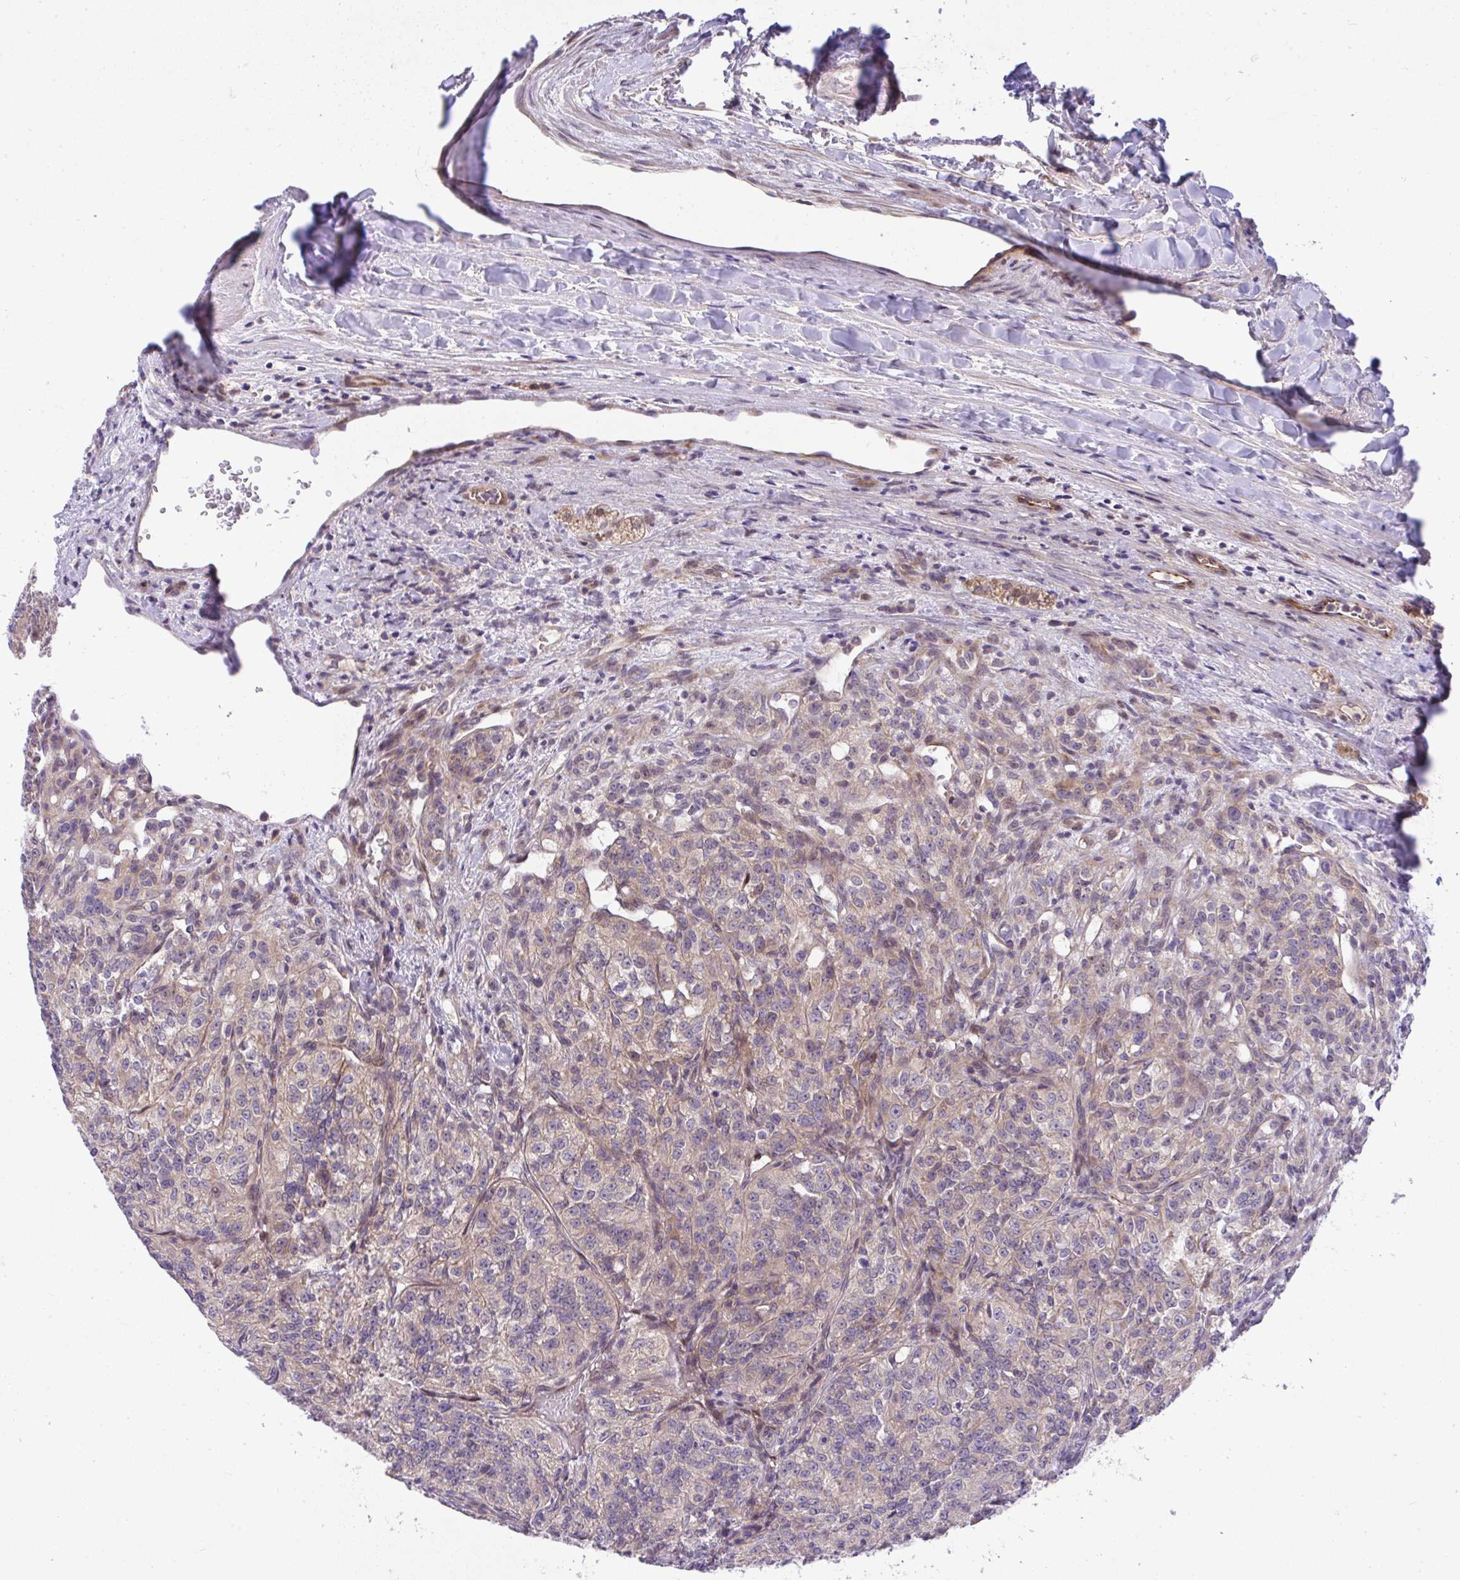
{"staining": {"intensity": "weak", "quantity": "25%-75%", "location": "cytoplasmic/membranous"}, "tissue": "renal cancer", "cell_type": "Tumor cells", "image_type": "cancer", "snomed": [{"axis": "morphology", "description": "Adenocarcinoma, NOS"}, {"axis": "topography", "description": "Kidney"}], "caption": "Protein staining of renal cancer tissue exhibits weak cytoplasmic/membranous positivity in approximately 25%-75% of tumor cells.", "gene": "CHIA", "patient": {"sex": "female", "age": 63}}